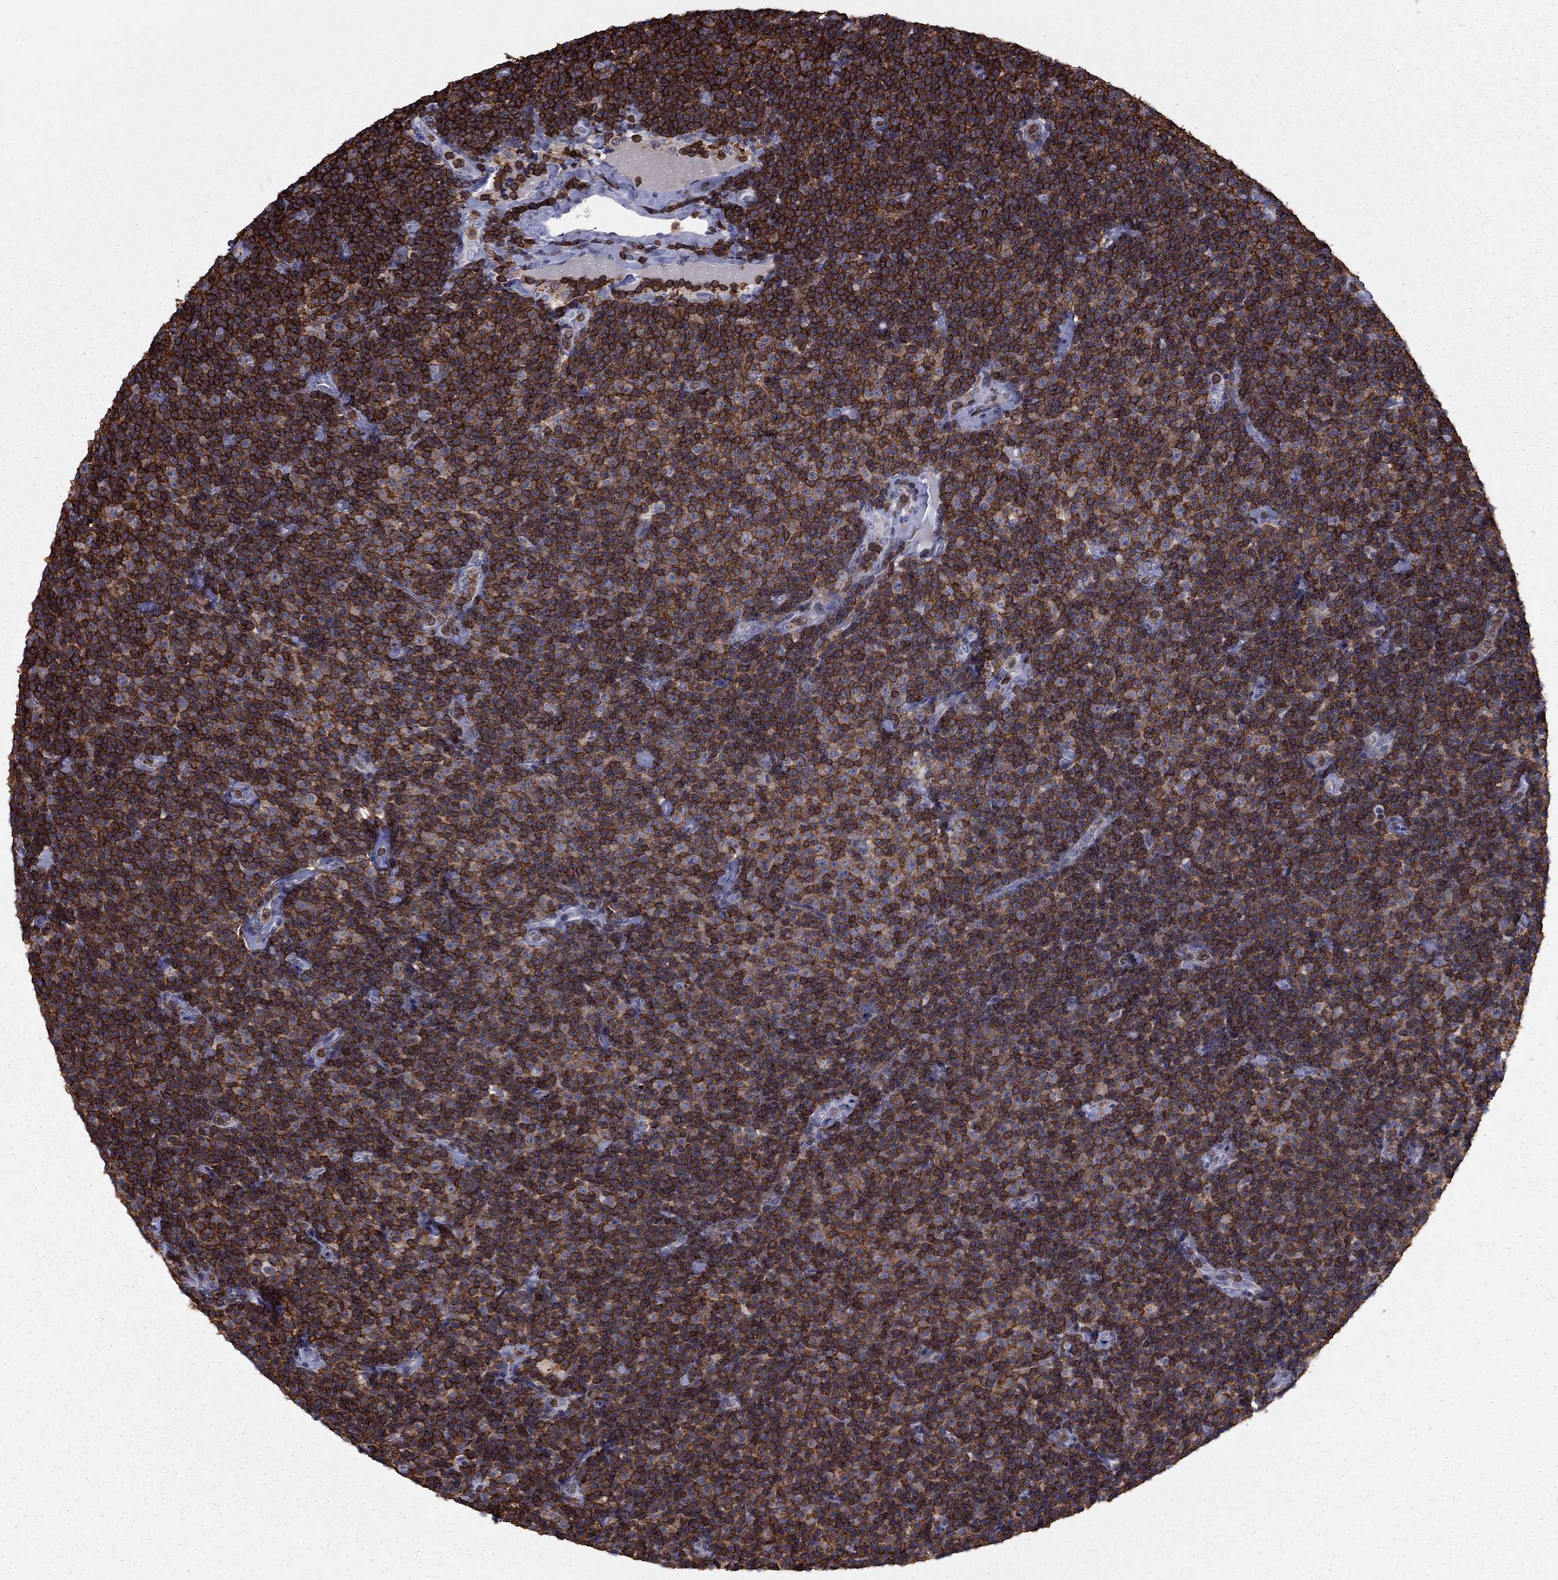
{"staining": {"intensity": "strong", "quantity": ">75%", "location": "cytoplasmic/membranous"}, "tissue": "lymphoma", "cell_type": "Tumor cells", "image_type": "cancer", "snomed": [{"axis": "morphology", "description": "Malignant lymphoma, non-Hodgkin's type, Low grade"}, {"axis": "topography", "description": "Lymph node"}], "caption": "Immunohistochemical staining of lymphoma displays strong cytoplasmic/membranous protein expression in approximately >75% of tumor cells.", "gene": "ARHGAP27", "patient": {"sex": "male", "age": 81}}